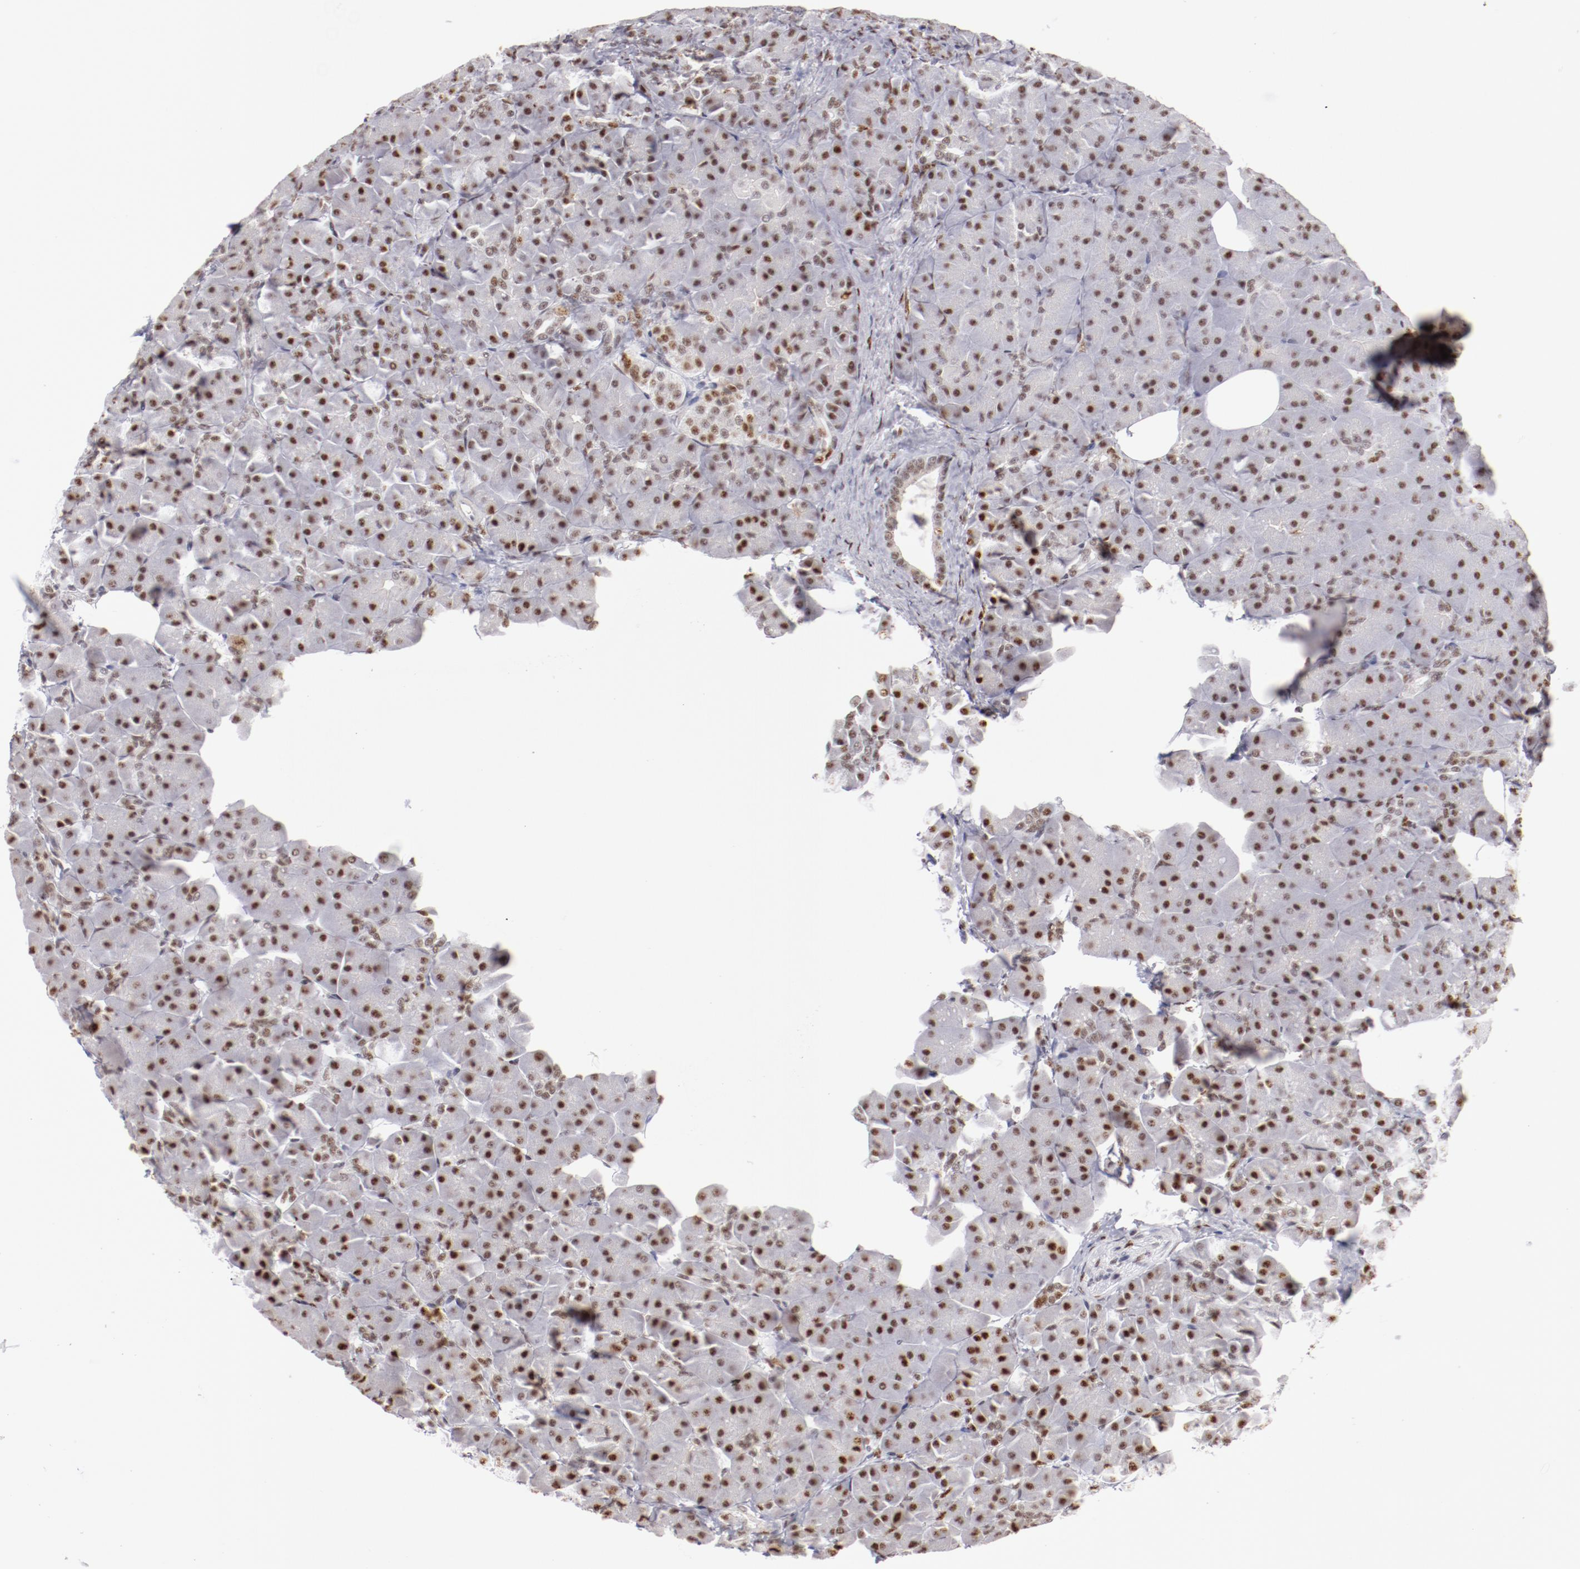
{"staining": {"intensity": "moderate", "quantity": ">75%", "location": "nuclear"}, "tissue": "pancreas", "cell_type": "Exocrine glandular cells", "image_type": "normal", "snomed": [{"axis": "morphology", "description": "Normal tissue, NOS"}, {"axis": "topography", "description": "Pancreas"}], "caption": "Protein analysis of benign pancreas demonstrates moderate nuclear positivity in about >75% of exocrine glandular cells.", "gene": "TFAP4", "patient": {"sex": "male", "age": 66}}